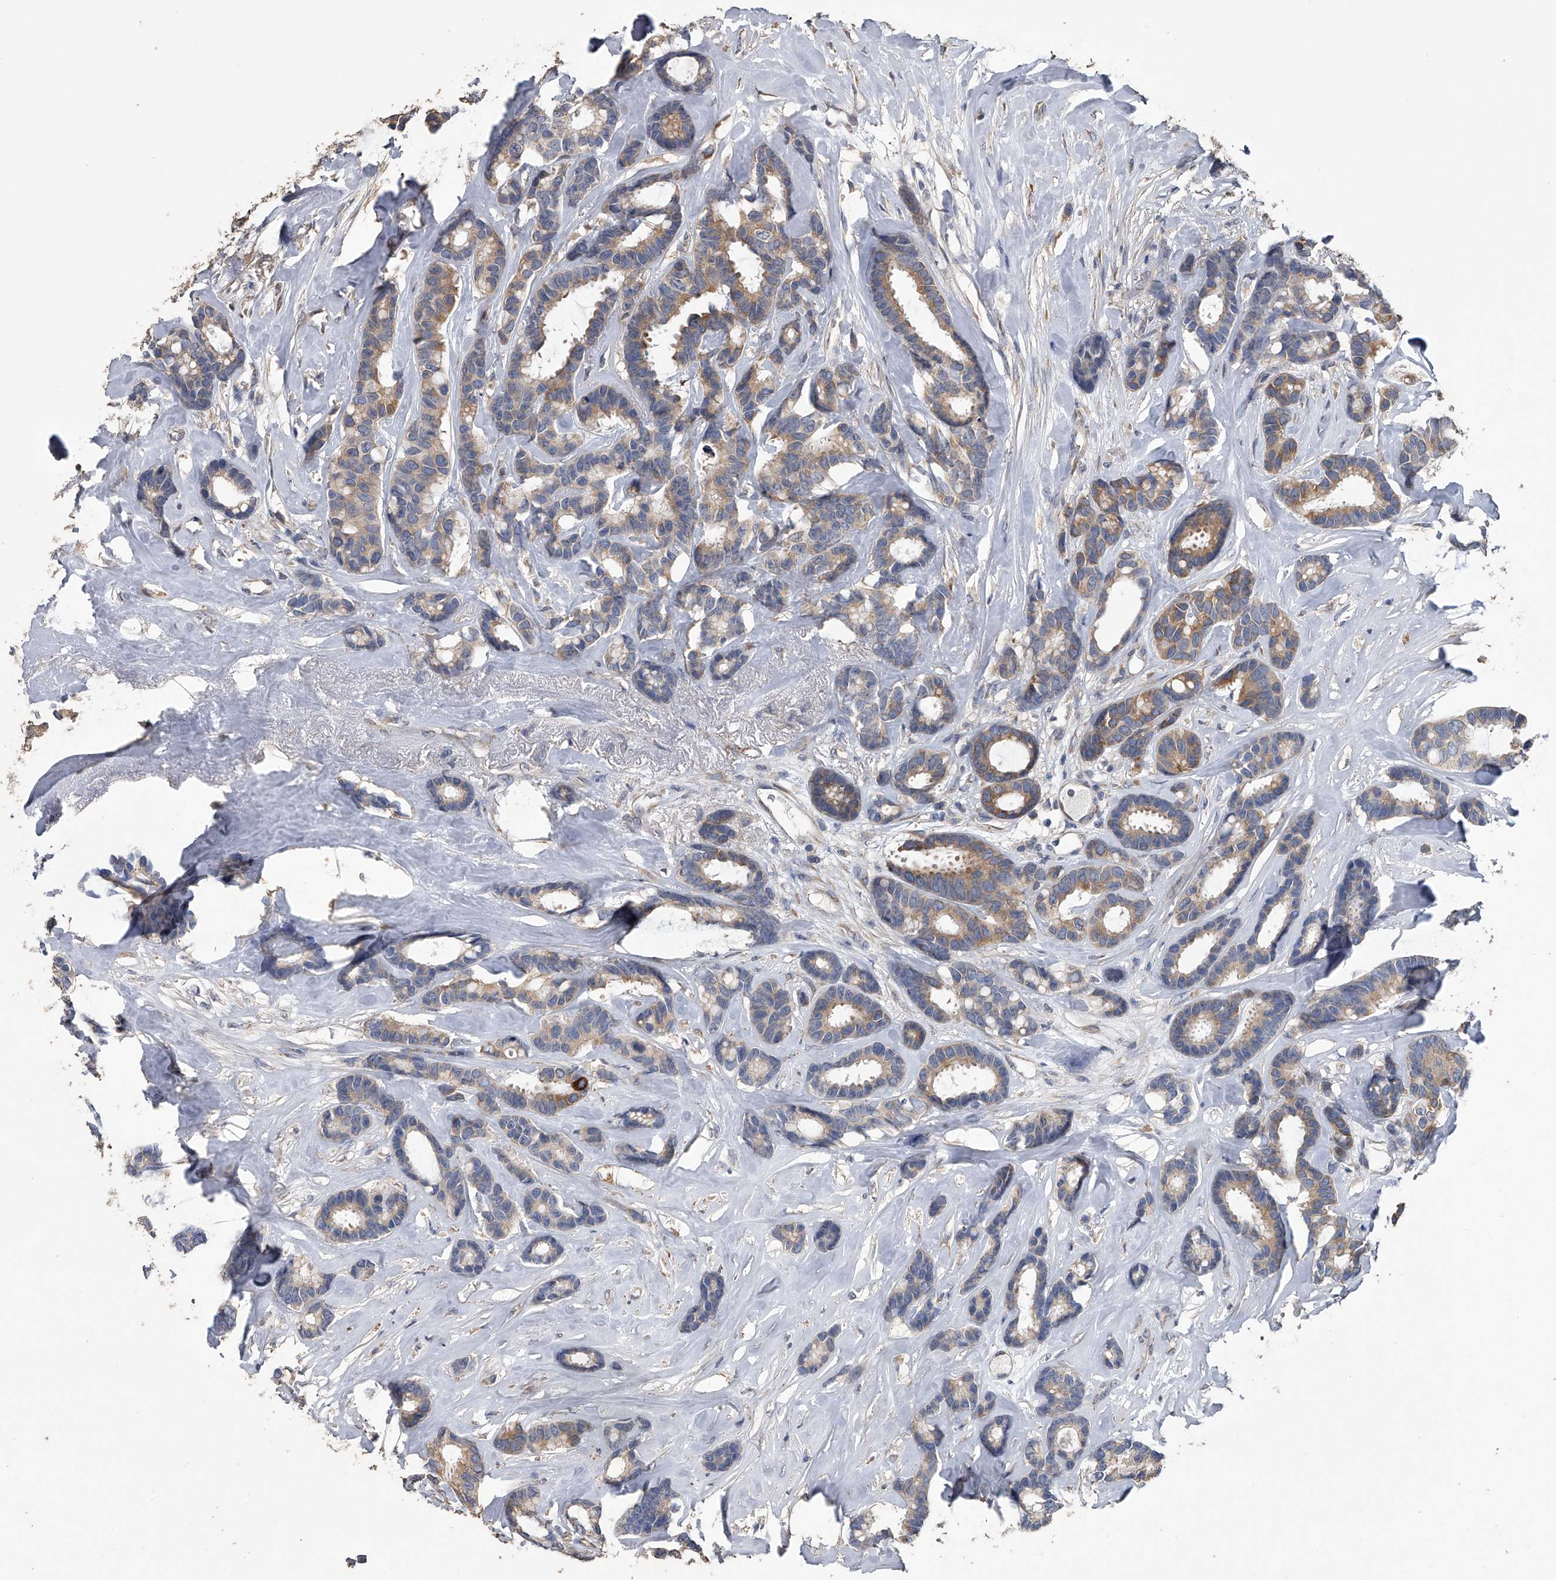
{"staining": {"intensity": "moderate", "quantity": "25%-75%", "location": "cytoplasmic/membranous"}, "tissue": "breast cancer", "cell_type": "Tumor cells", "image_type": "cancer", "snomed": [{"axis": "morphology", "description": "Duct carcinoma"}, {"axis": "topography", "description": "Breast"}], "caption": "Human breast invasive ductal carcinoma stained with a protein marker exhibits moderate staining in tumor cells.", "gene": "PCLO", "patient": {"sex": "female", "age": 87}}